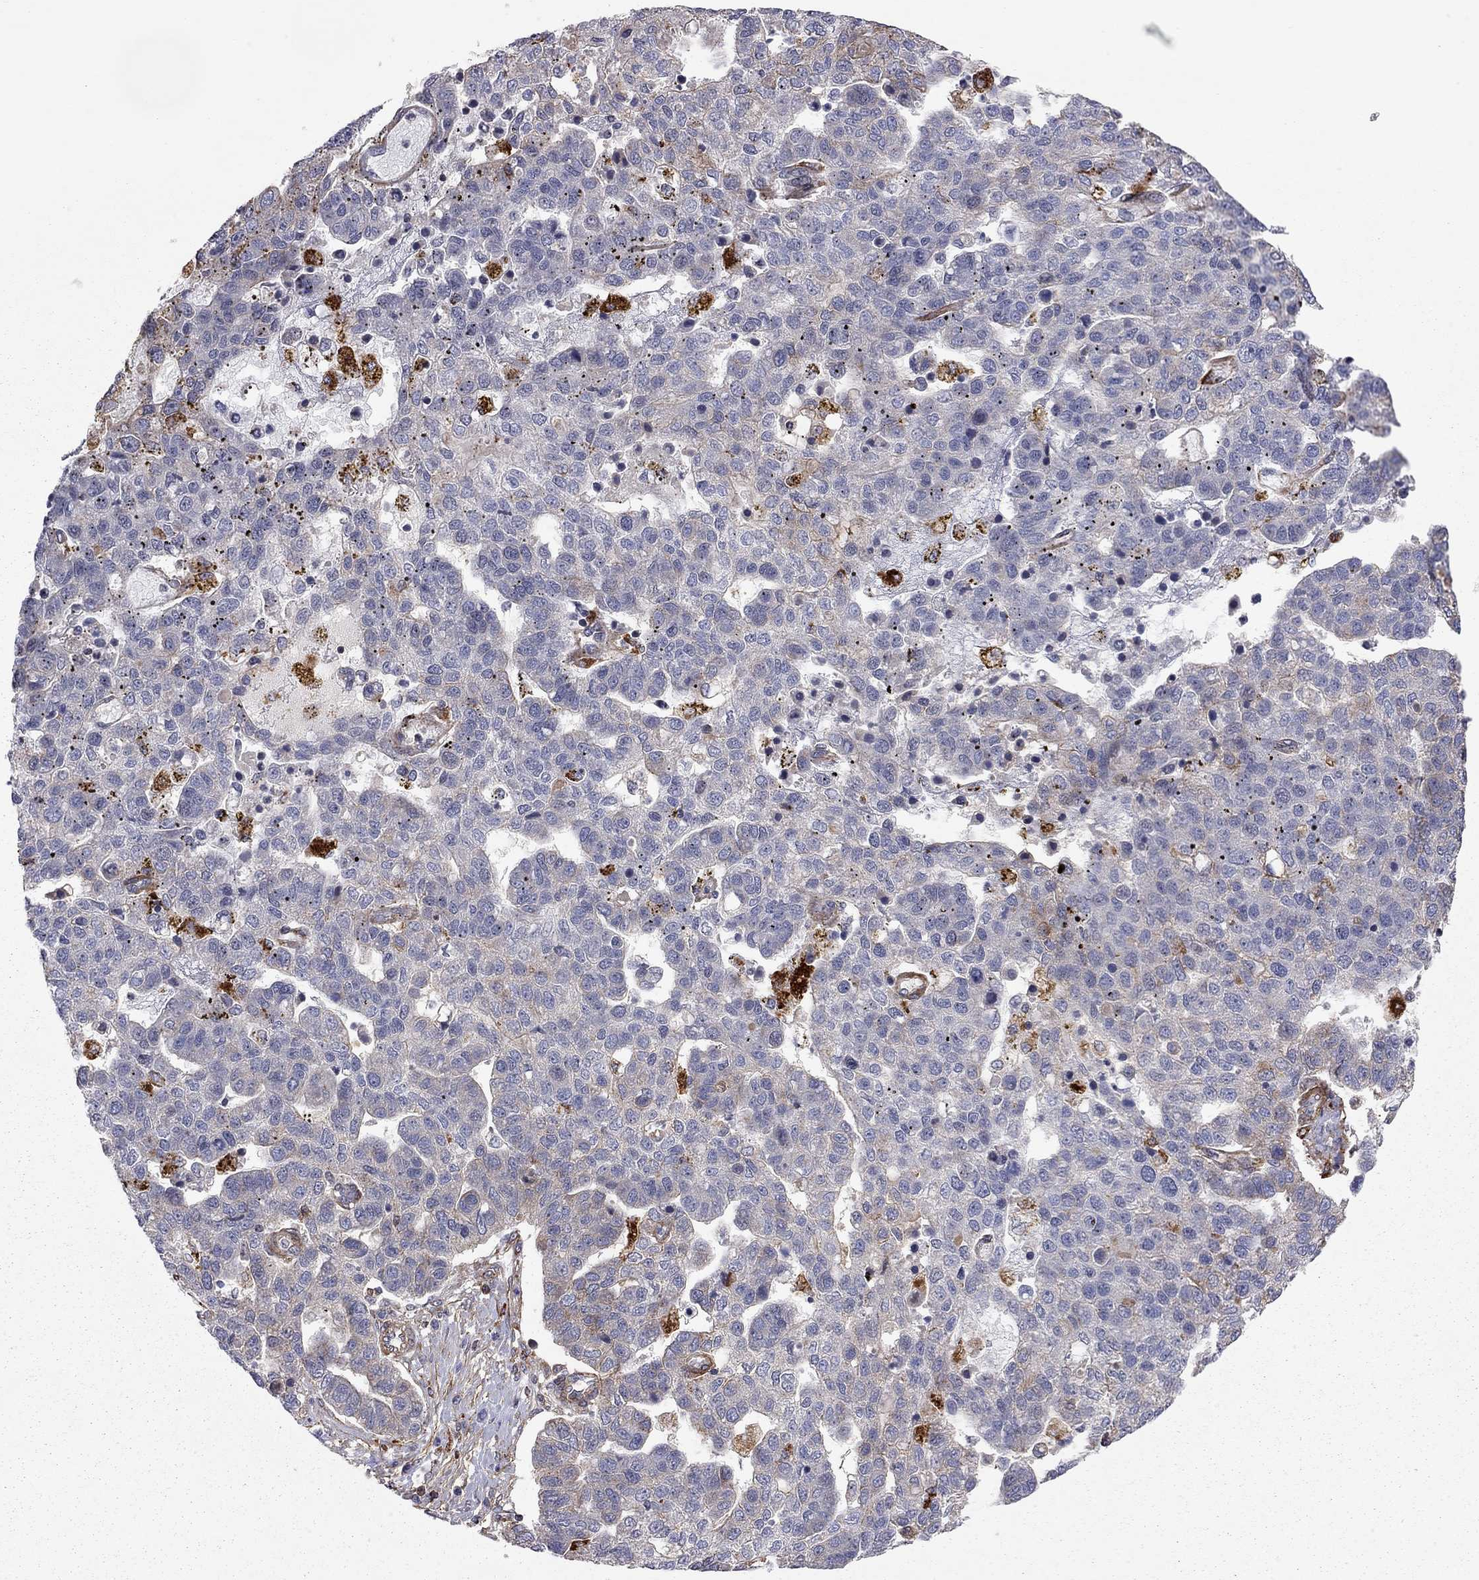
{"staining": {"intensity": "strong", "quantity": "<25%", "location": "cytoplasmic/membranous"}, "tissue": "pancreatic cancer", "cell_type": "Tumor cells", "image_type": "cancer", "snomed": [{"axis": "morphology", "description": "Adenocarcinoma, NOS"}, {"axis": "topography", "description": "Pancreas"}], "caption": "DAB (3,3'-diaminobenzidine) immunohistochemical staining of human pancreatic adenocarcinoma demonstrates strong cytoplasmic/membranous protein positivity in approximately <25% of tumor cells.", "gene": "RASEF", "patient": {"sex": "female", "age": 61}}